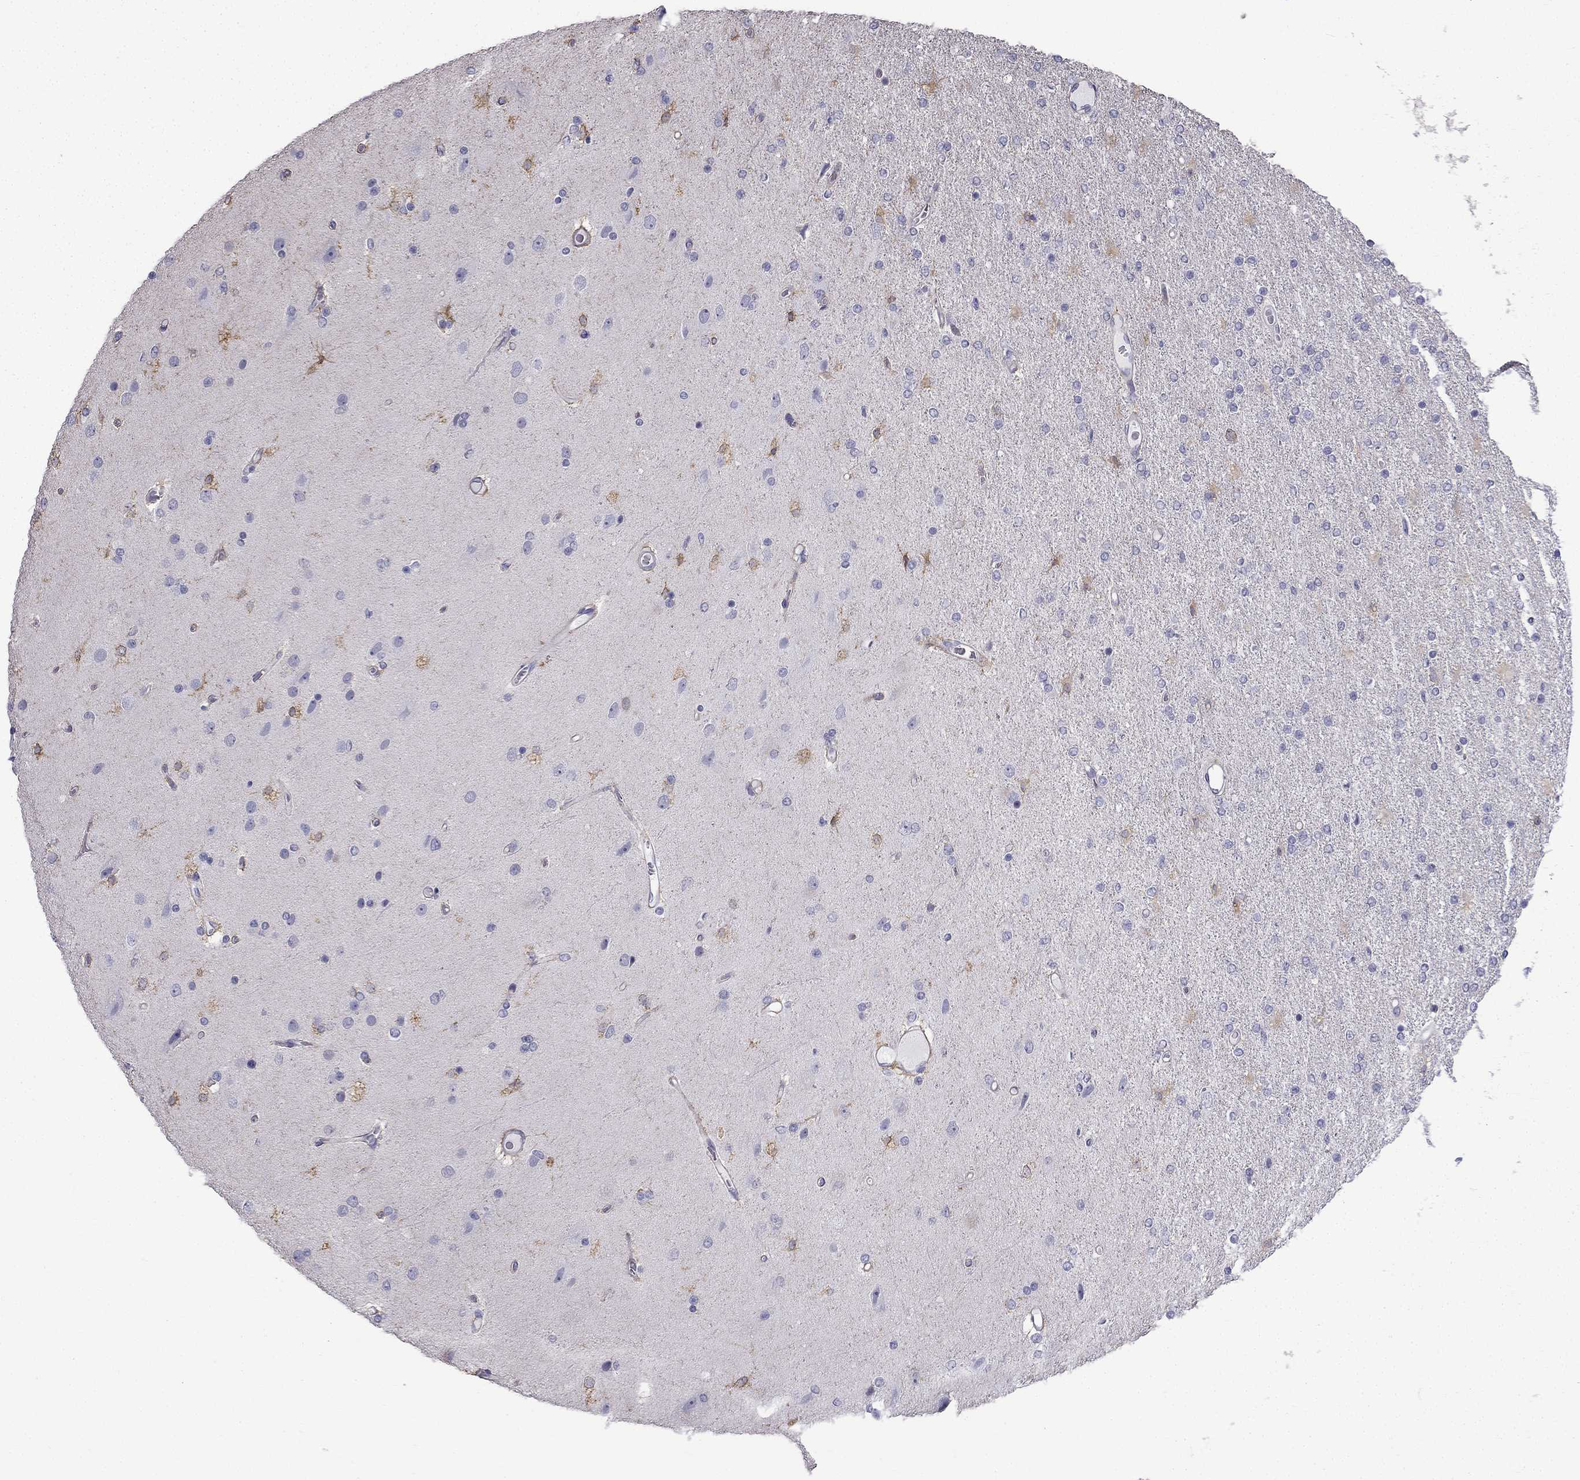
{"staining": {"intensity": "negative", "quantity": "none", "location": "none"}, "tissue": "glioma", "cell_type": "Tumor cells", "image_type": "cancer", "snomed": [{"axis": "morphology", "description": "Glioma, malignant, High grade"}, {"axis": "topography", "description": "Cerebral cortex"}], "caption": "The photomicrograph displays no staining of tumor cells in glioma.", "gene": "CCDC40", "patient": {"sex": "male", "age": 70}}